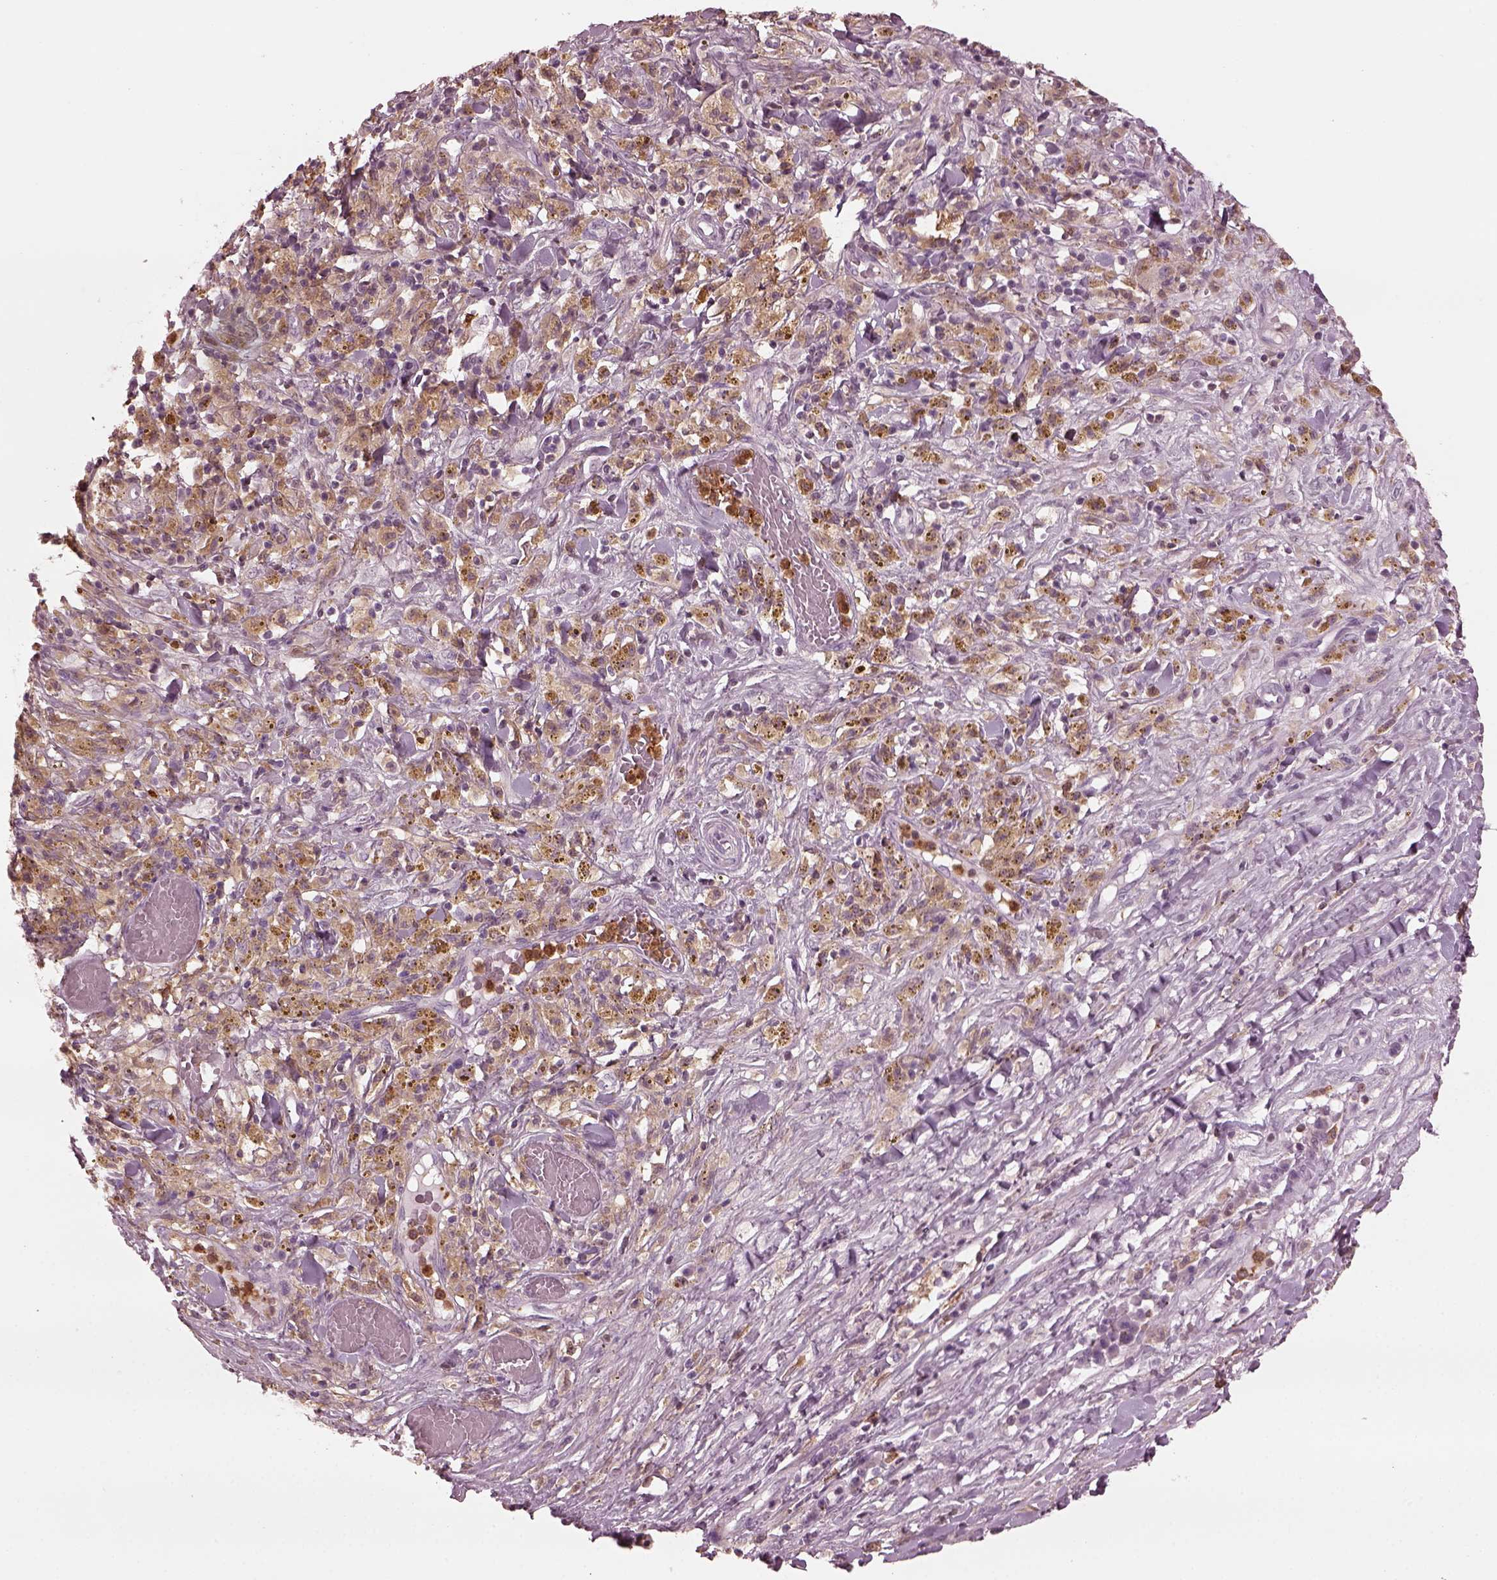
{"staining": {"intensity": "negative", "quantity": "none", "location": "none"}, "tissue": "melanoma", "cell_type": "Tumor cells", "image_type": "cancer", "snomed": [{"axis": "morphology", "description": "Malignant melanoma, NOS"}, {"axis": "topography", "description": "Skin"}], "caption": "A photomicrograph of malignant melanoma stained for a protein shows no brown staining in tumor cells.", "gene": "PSTPIP2", "patient": {"sex": "female", "age": 91}}